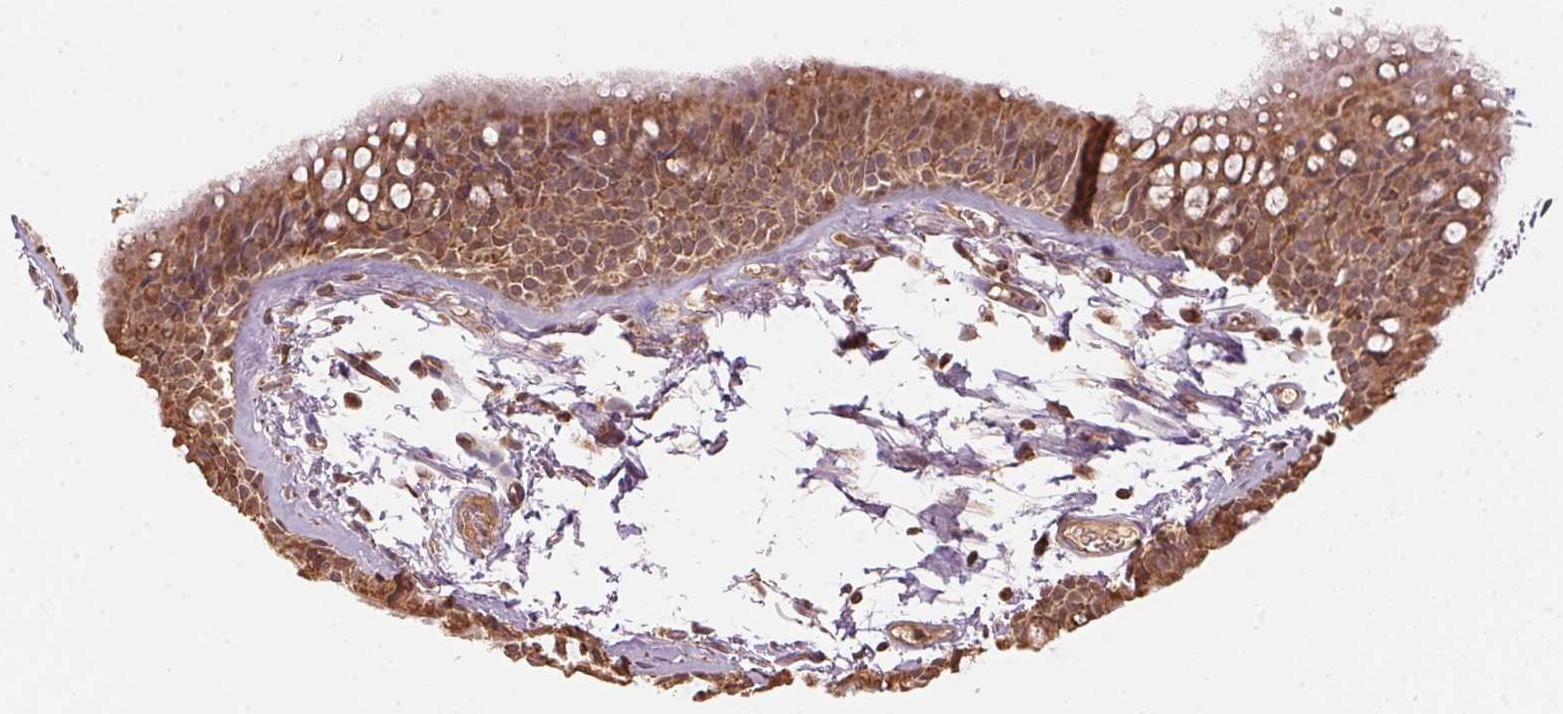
{"staining": {"intensity": "moderate", "quantity": ">75%", "location": "cytoplasmic/membranous"}, "tissue": "bronchus", "cell_type": "Respiratory epithelial cells", "image_type": "normal", "snomed": [{"axis": "morphology", "description": "Normal tissue, NOS"}, {"axis": "topography", "description": "Cartilage tissue"}, {"axis": "topography", "description": "Bronchus"}], "caption": "Immunohistochemical staining of normal human bronchus displays medium levels of moderate cytoplasmic/membranous positivity in about >75% of respiratory epithelial cells.", "gene": "ARHGAP6", "patient": {"sex": "female", "age": 79}}